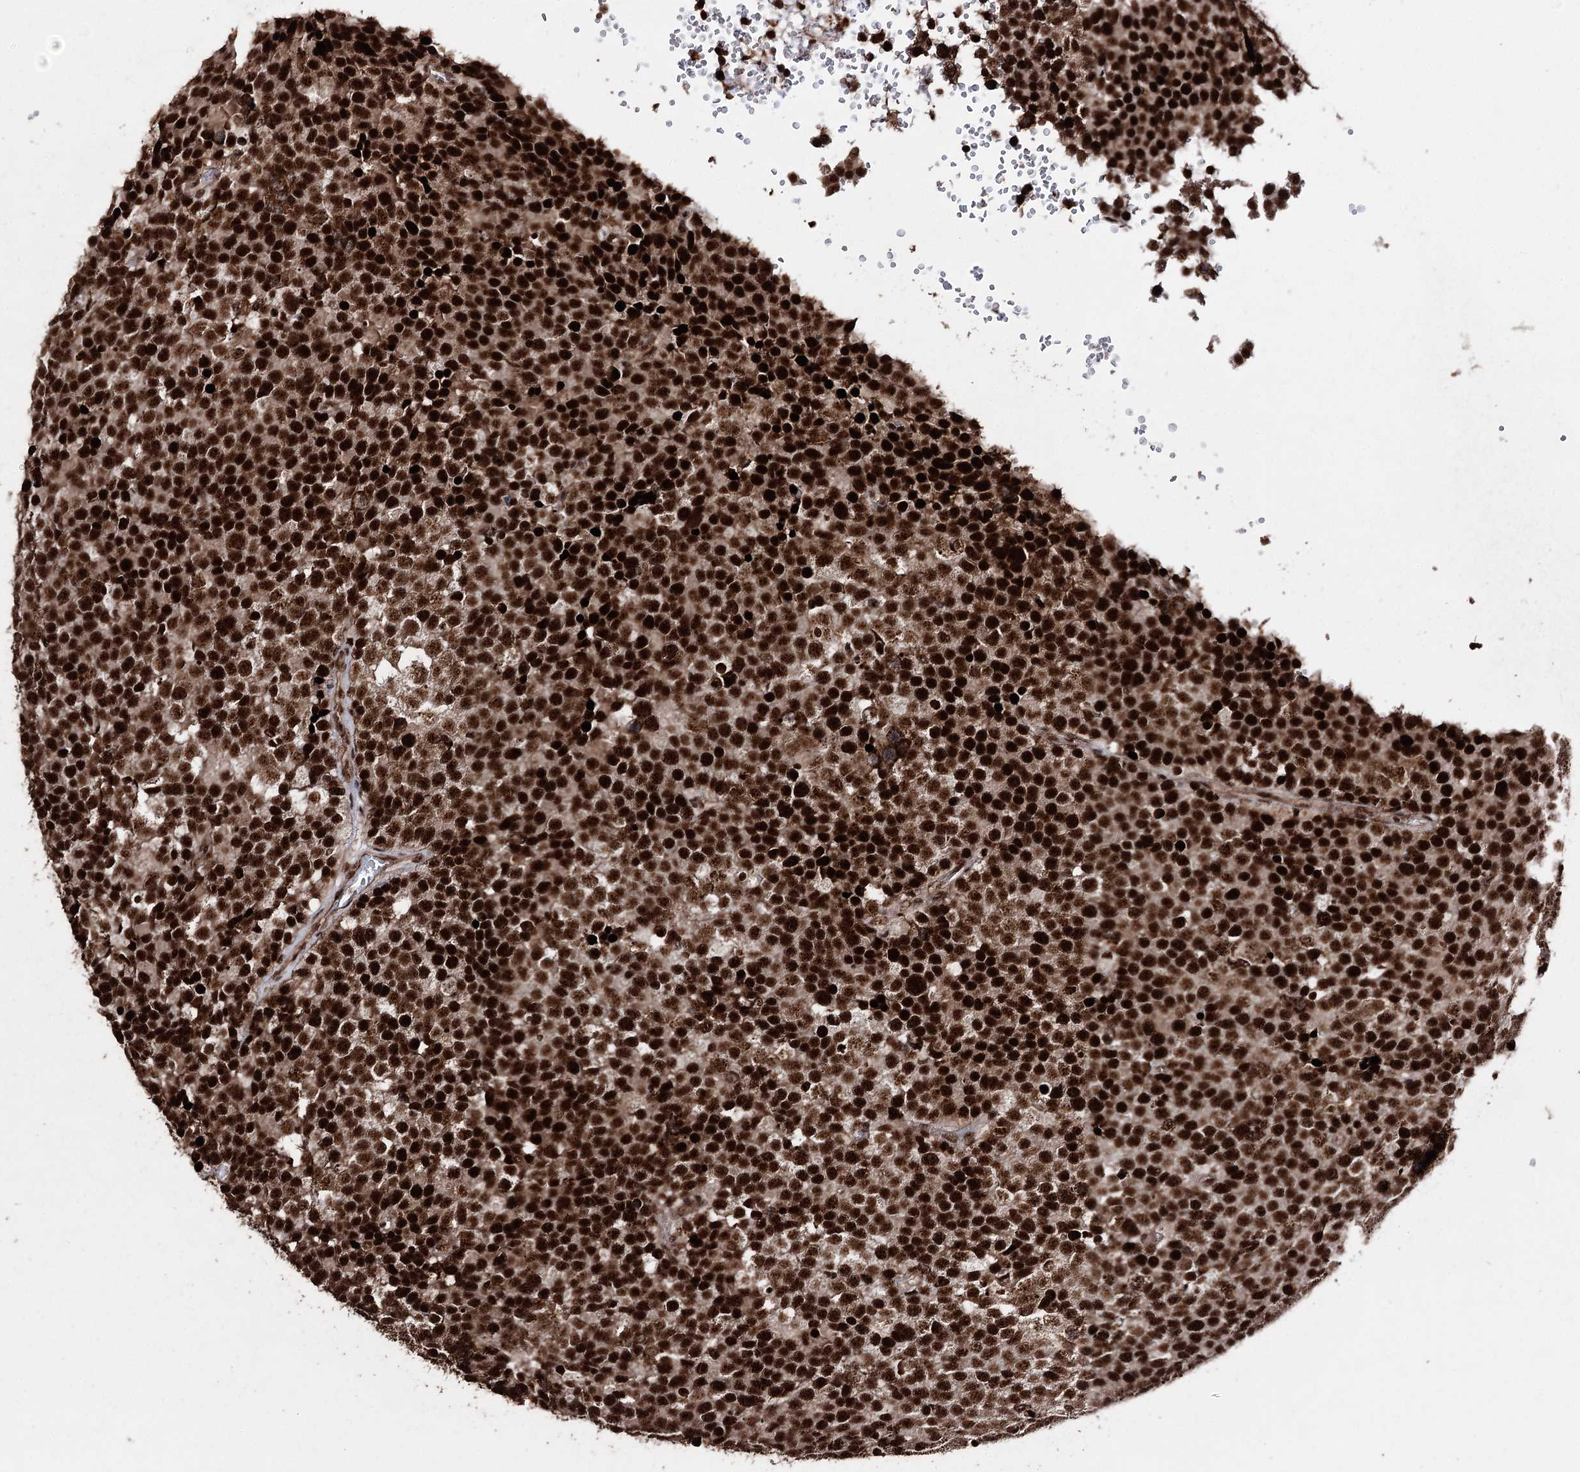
{"staining": {"intensity": "strong", "quantity": ">75%", "location": "nuclear"}, "tissue": "testis cancer", "cell_type": "Tumor cells", "image_type": "cancer", "snomed": [{"axis": "morphology", "description": "Seminoma, NOS"}, {"axis": "topography", "description": "Testis"}], "caption": "Protein expression by immunohistochemistry (IHC) demonstrates strong nuclear expression in about >75% of tumor cells in seminoma (testis).", "gene": "U2SURP", "patient": {"sex": "male", "age": 71}}